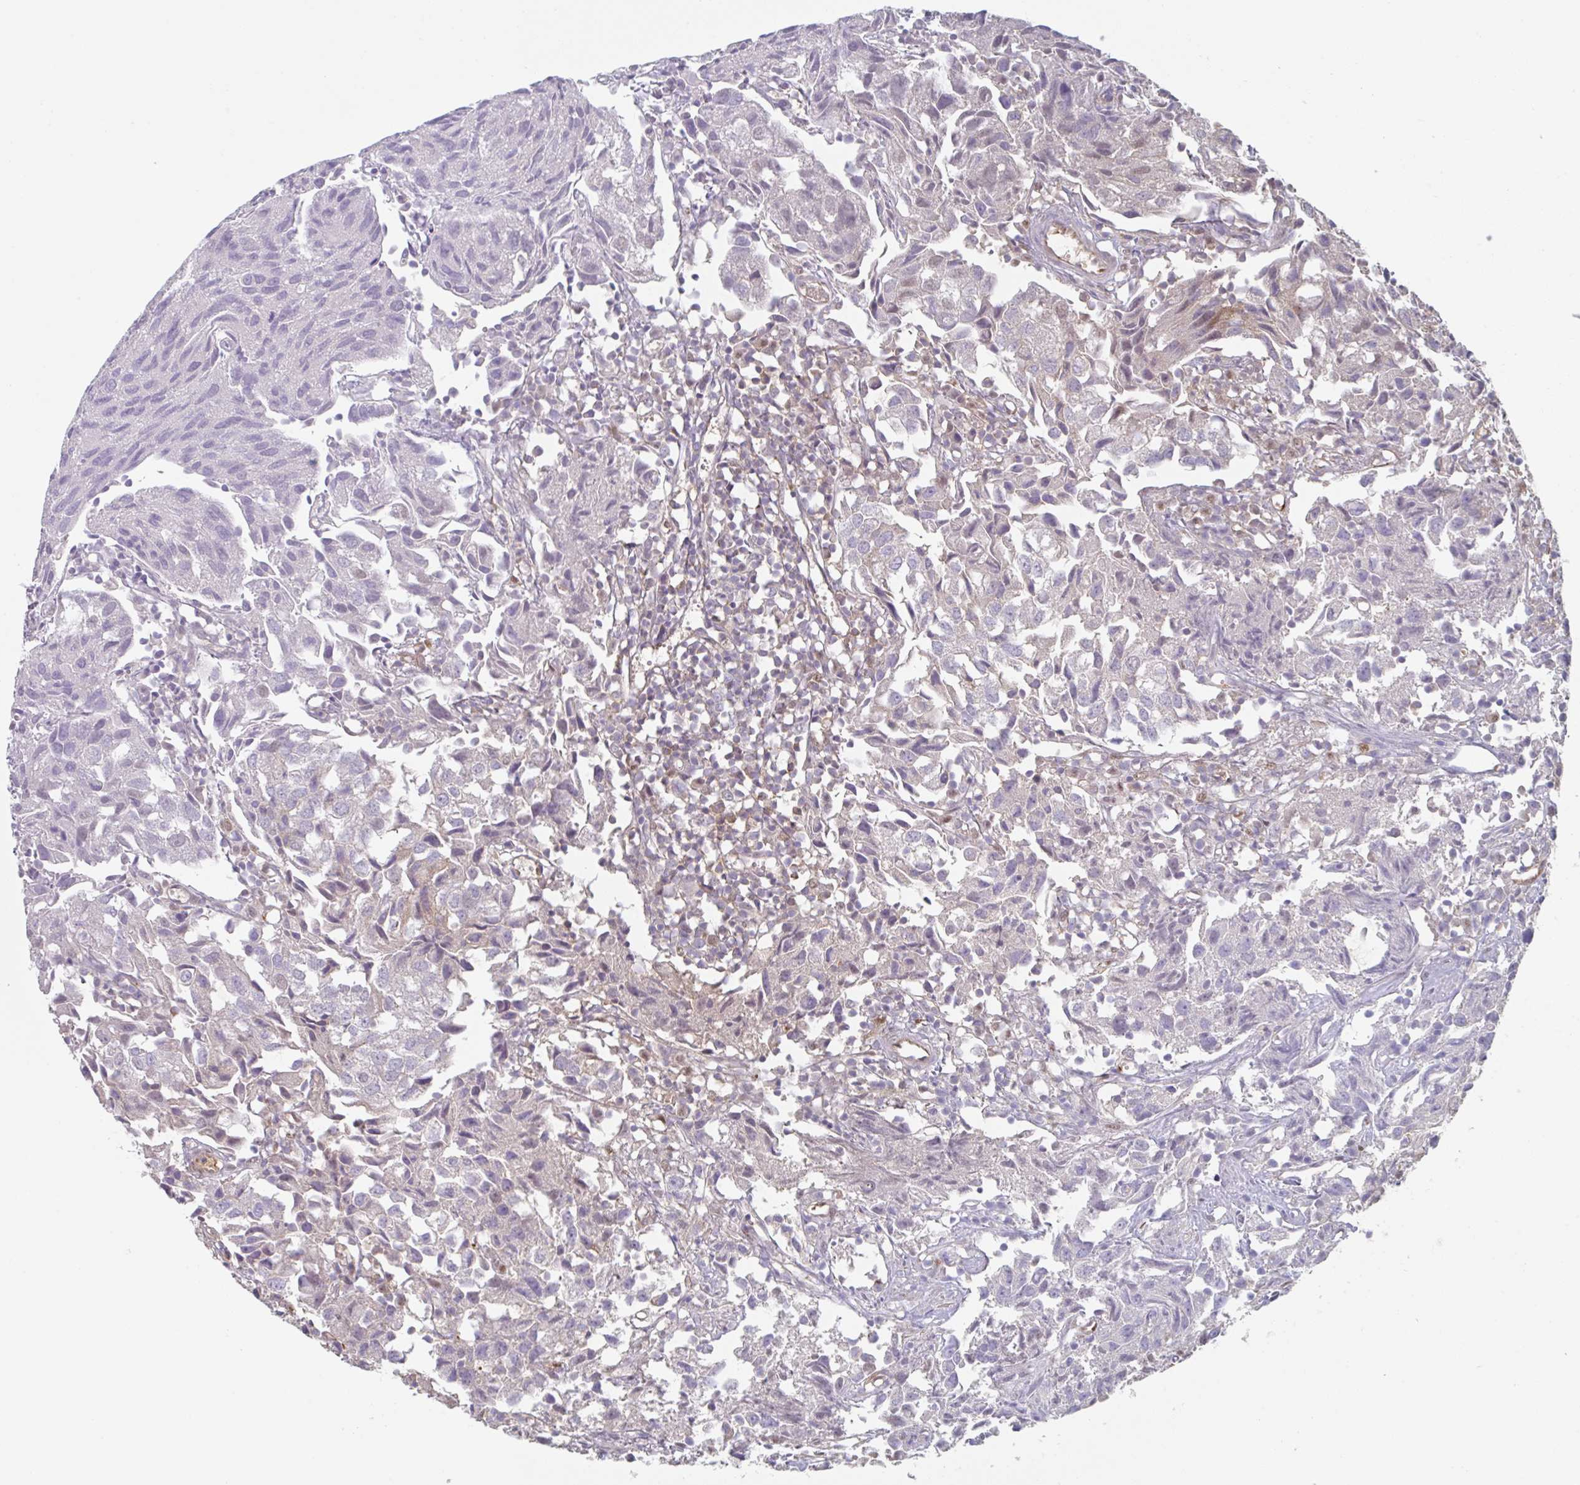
{"staining": {"intensity": "negative", "quantity": "none", "location": "none"}, "tissue": "urothelial cancer", "cell_type": "Tumor cells", "image_type": "cancer", "snomed": [{"axis": "morphology", "description": "Urothelial carcinoma, High grade"}, {"axis": "topography", "description": "Urinary bladder"}], "caption": "DAB (3,3'-diaminobenzidine) immunohistochemical staining of human high-grade urothelial carcinoma exhibits no significant positivity in tumor cells. The staining was performed using DAB to visualize the protein expression in brown, while the nuclei were stained in blue with hematoxylin (Magnification: 20x).", "gene": "AMPD2", "patient": {"sex": "female", "age": 75}}